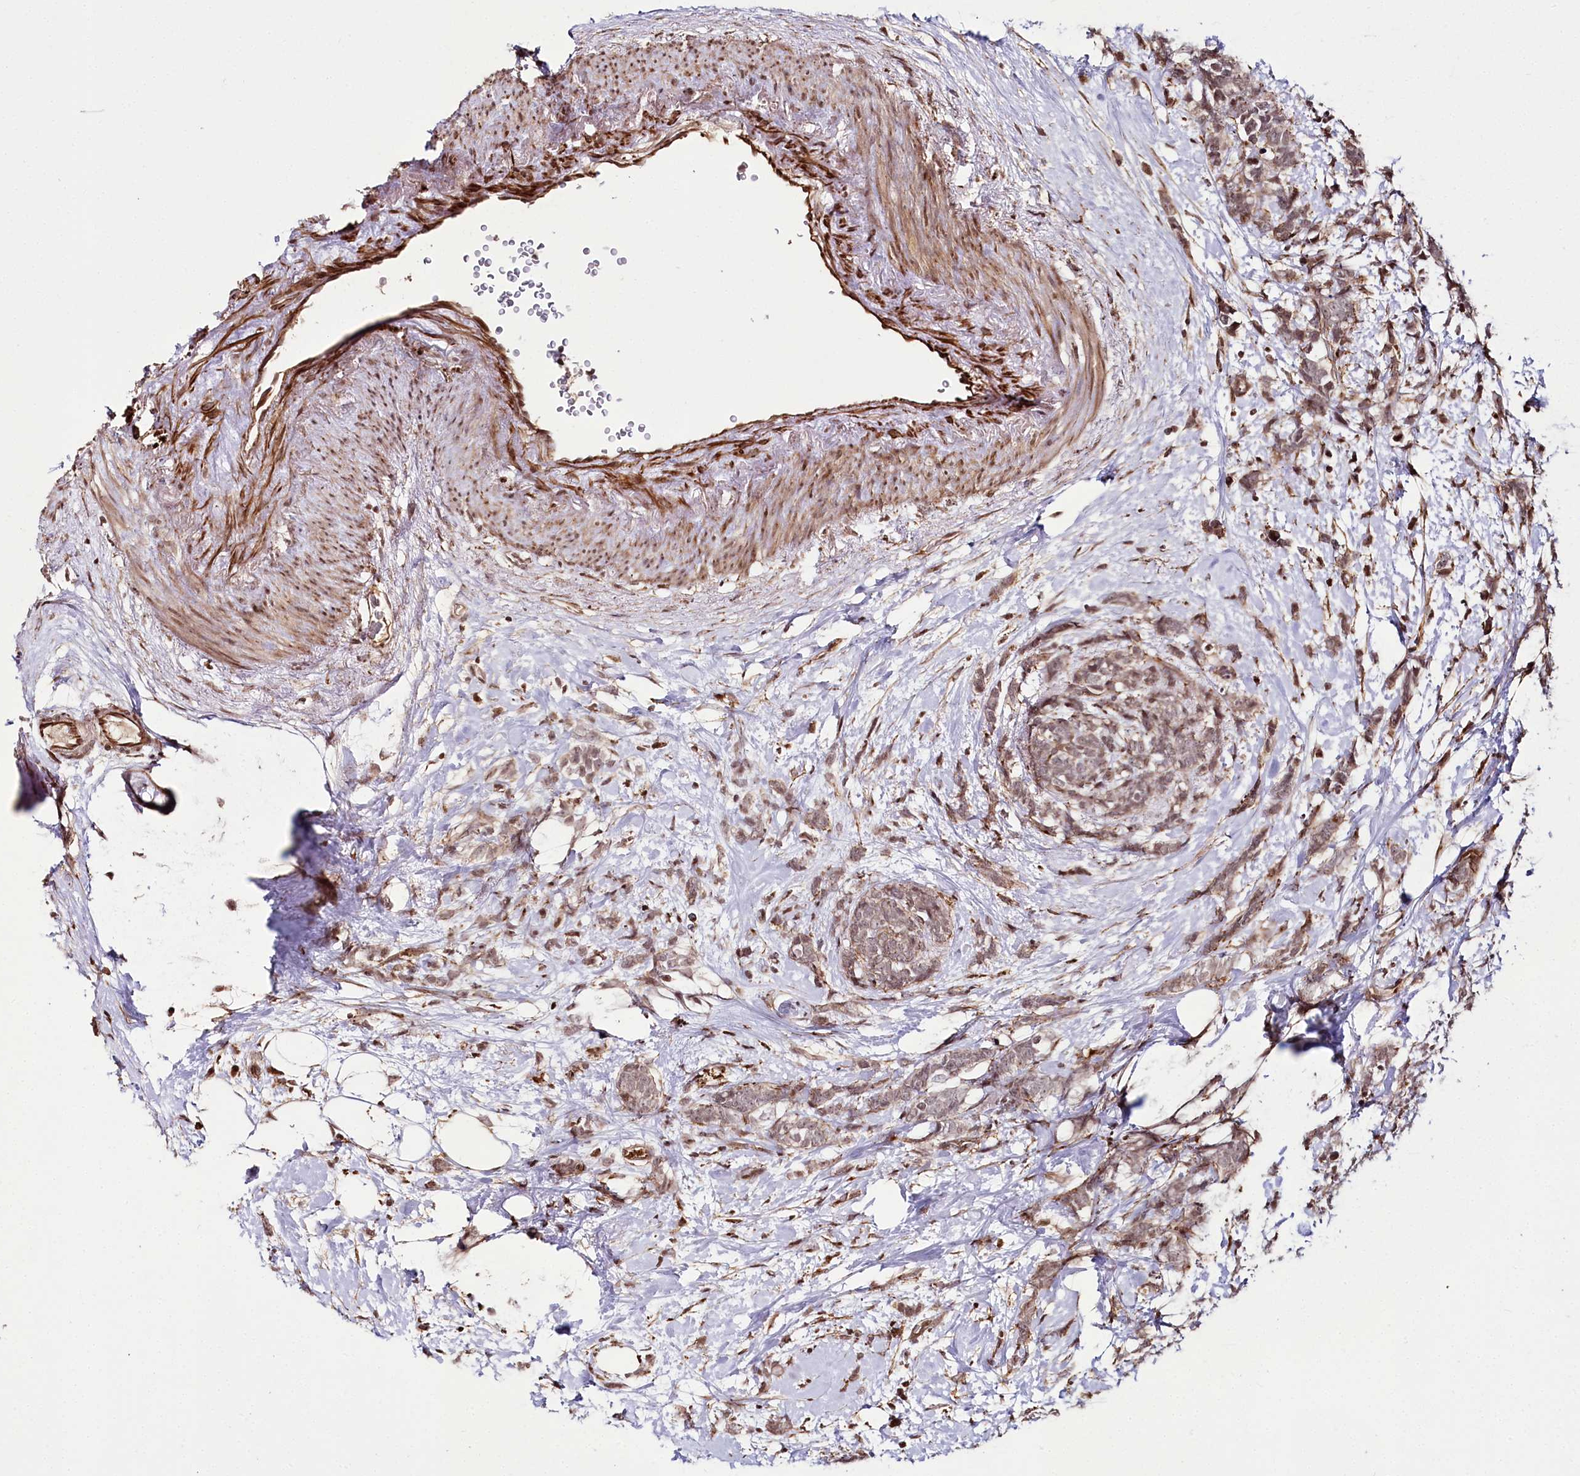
{"staining": {"intensity": "weak", "quantity": "25%-75%", "location": "cytoplasmic/membranous"}, "tissue": "breast cancer", "cell_type": "Tumor cells", "image_type": "cancer", "snomed": [{"axis": "morphology", "description": "Lobular carcinoma"}, {"axis": "topography", "description": "Breast"}], "caption": "Human breast lobular carcinoma stained for a protein (brown) demonstrates weak cytoplasmic/membranous positive staining in approximately 25%-75% of tumor cells.", "gene": "HOXC8", "patient": {"sex": "female", "age": 58}}